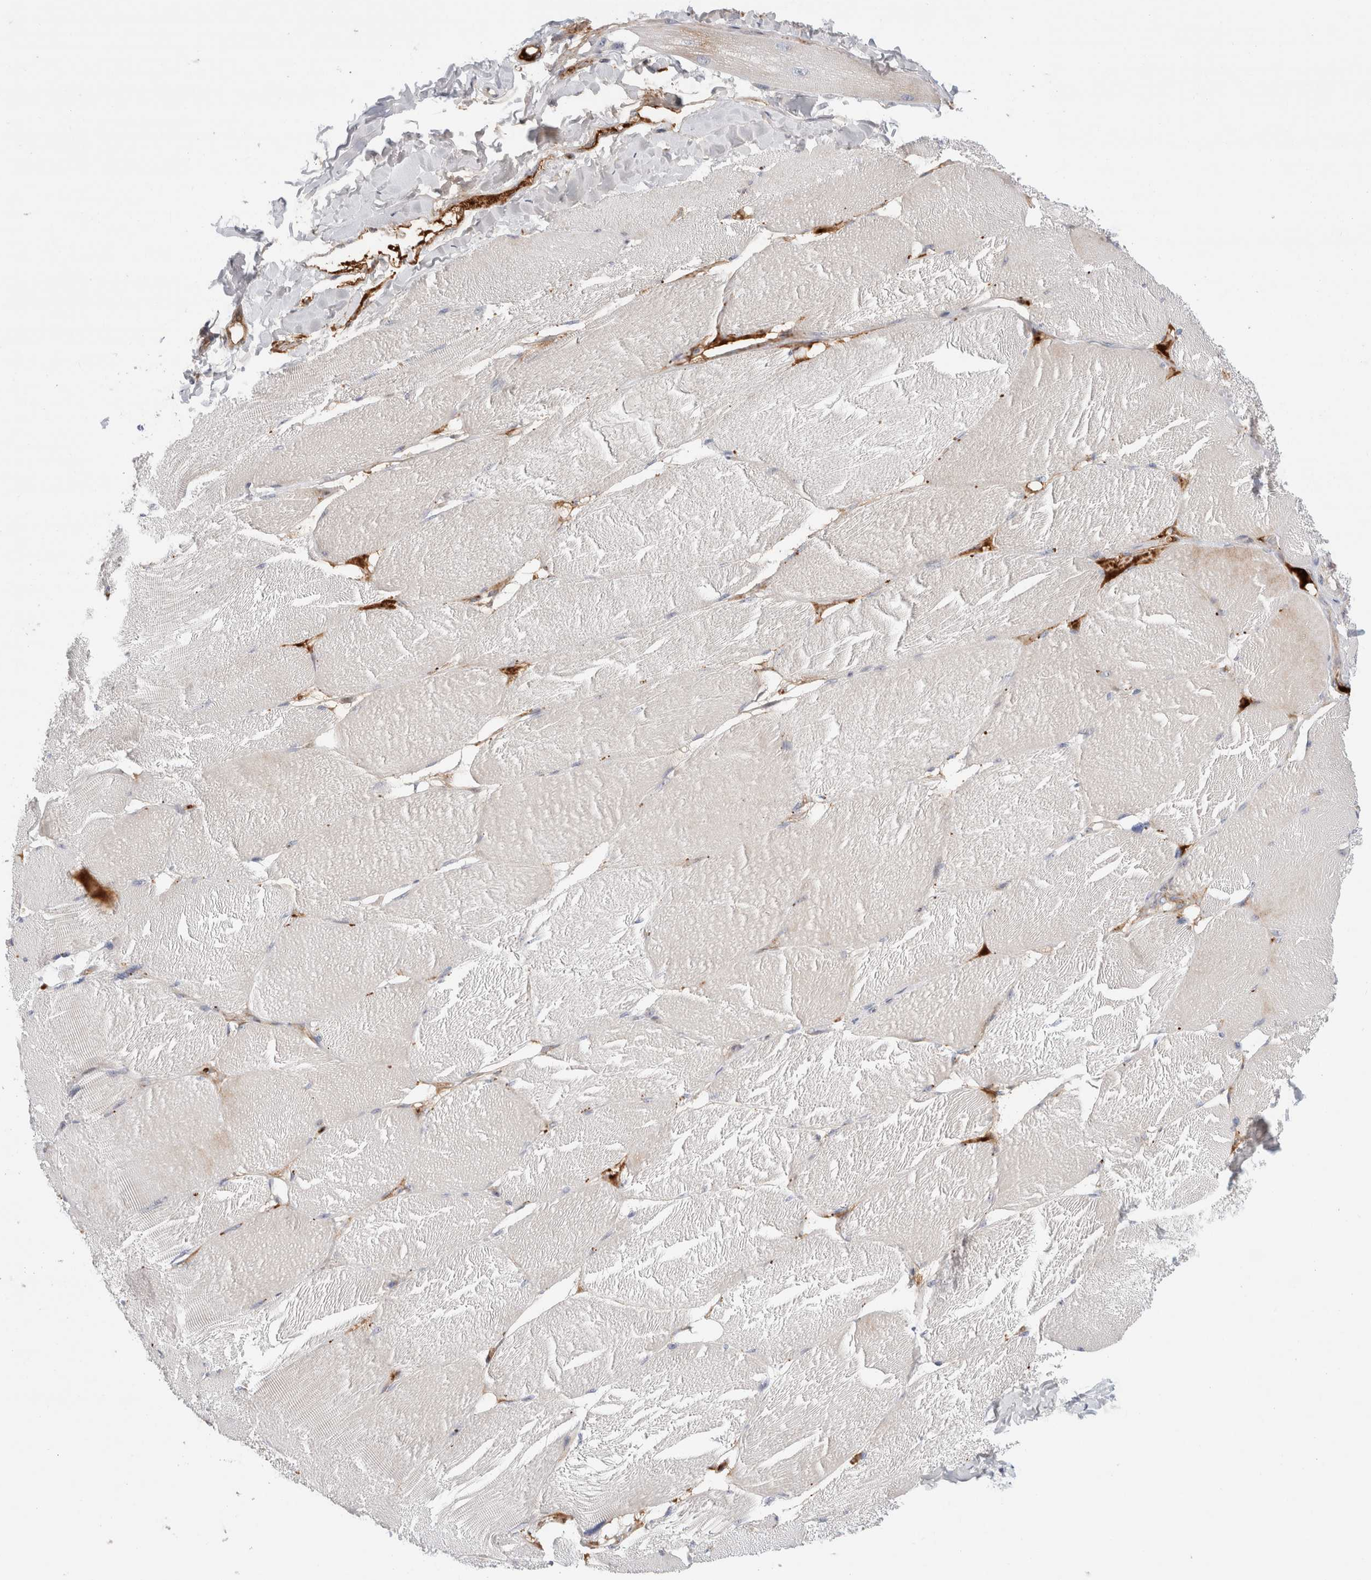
{"staining": {"intensity": "negative", "quantity": "none", "location": "none"}, "tissue": "skeletal muscle", "cell_type": "Myocytes", "image_type": "normal", "snomed": [{"axis": "morphology", "description": "Normal tissue, NOS"}, {"axis": "topography", "description": "Skin"}, {"axis": "topography", "description": "Skeletal muscle"}], "caption": "A photomicrograph of human skeletal muscle is negative for staining in myocytes. Brightfield microscopy of IHC stained with DAB (brown) and hematoxylin (blue), captured at high magnification.", "gene": "ECHDC2", "patient": {"sex": "male", "age": 83}}